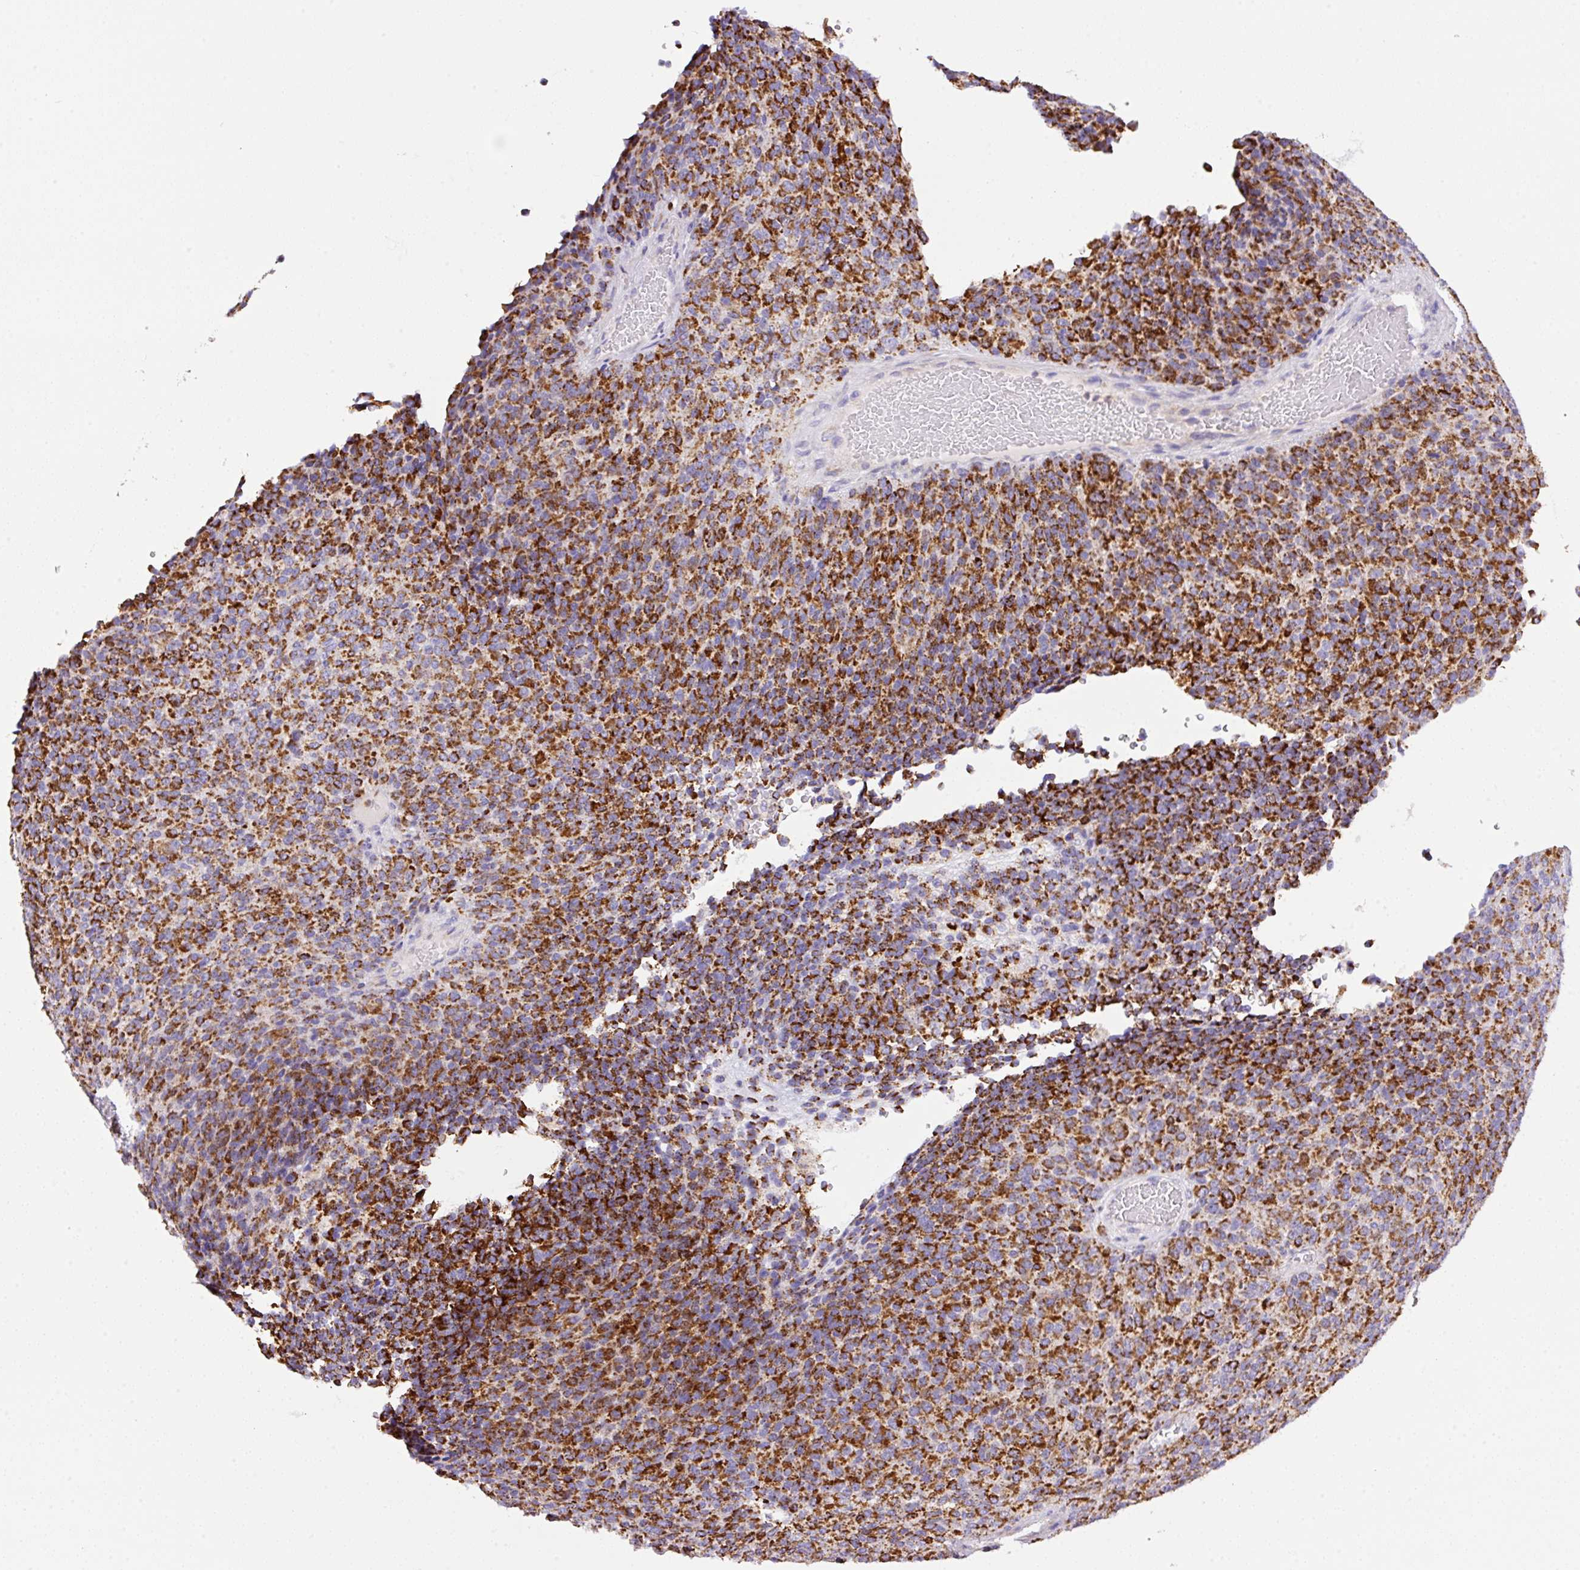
{"staining": {"intensity": "strong", "quantity": ">75%", "location": "cytoplasmic/membranous"}, "tissue": "melanoma", "cell_type": "Tumor cells", "image_type": "cancer", "snomed": [{"axis": "morphology", "description": "Malignant melanoma, Metastatic site"}, {"axis": "topography", "description": "Brain"}], "caption": "DAB immunohistochemical staining of human melanoma exhibits strong cytoplasmic/membranous protein staining in about >75% of tumor cells. Nuclei are stained in blue.", "gene": "NF1", "patient": {"sex": "female", "age": 56}}